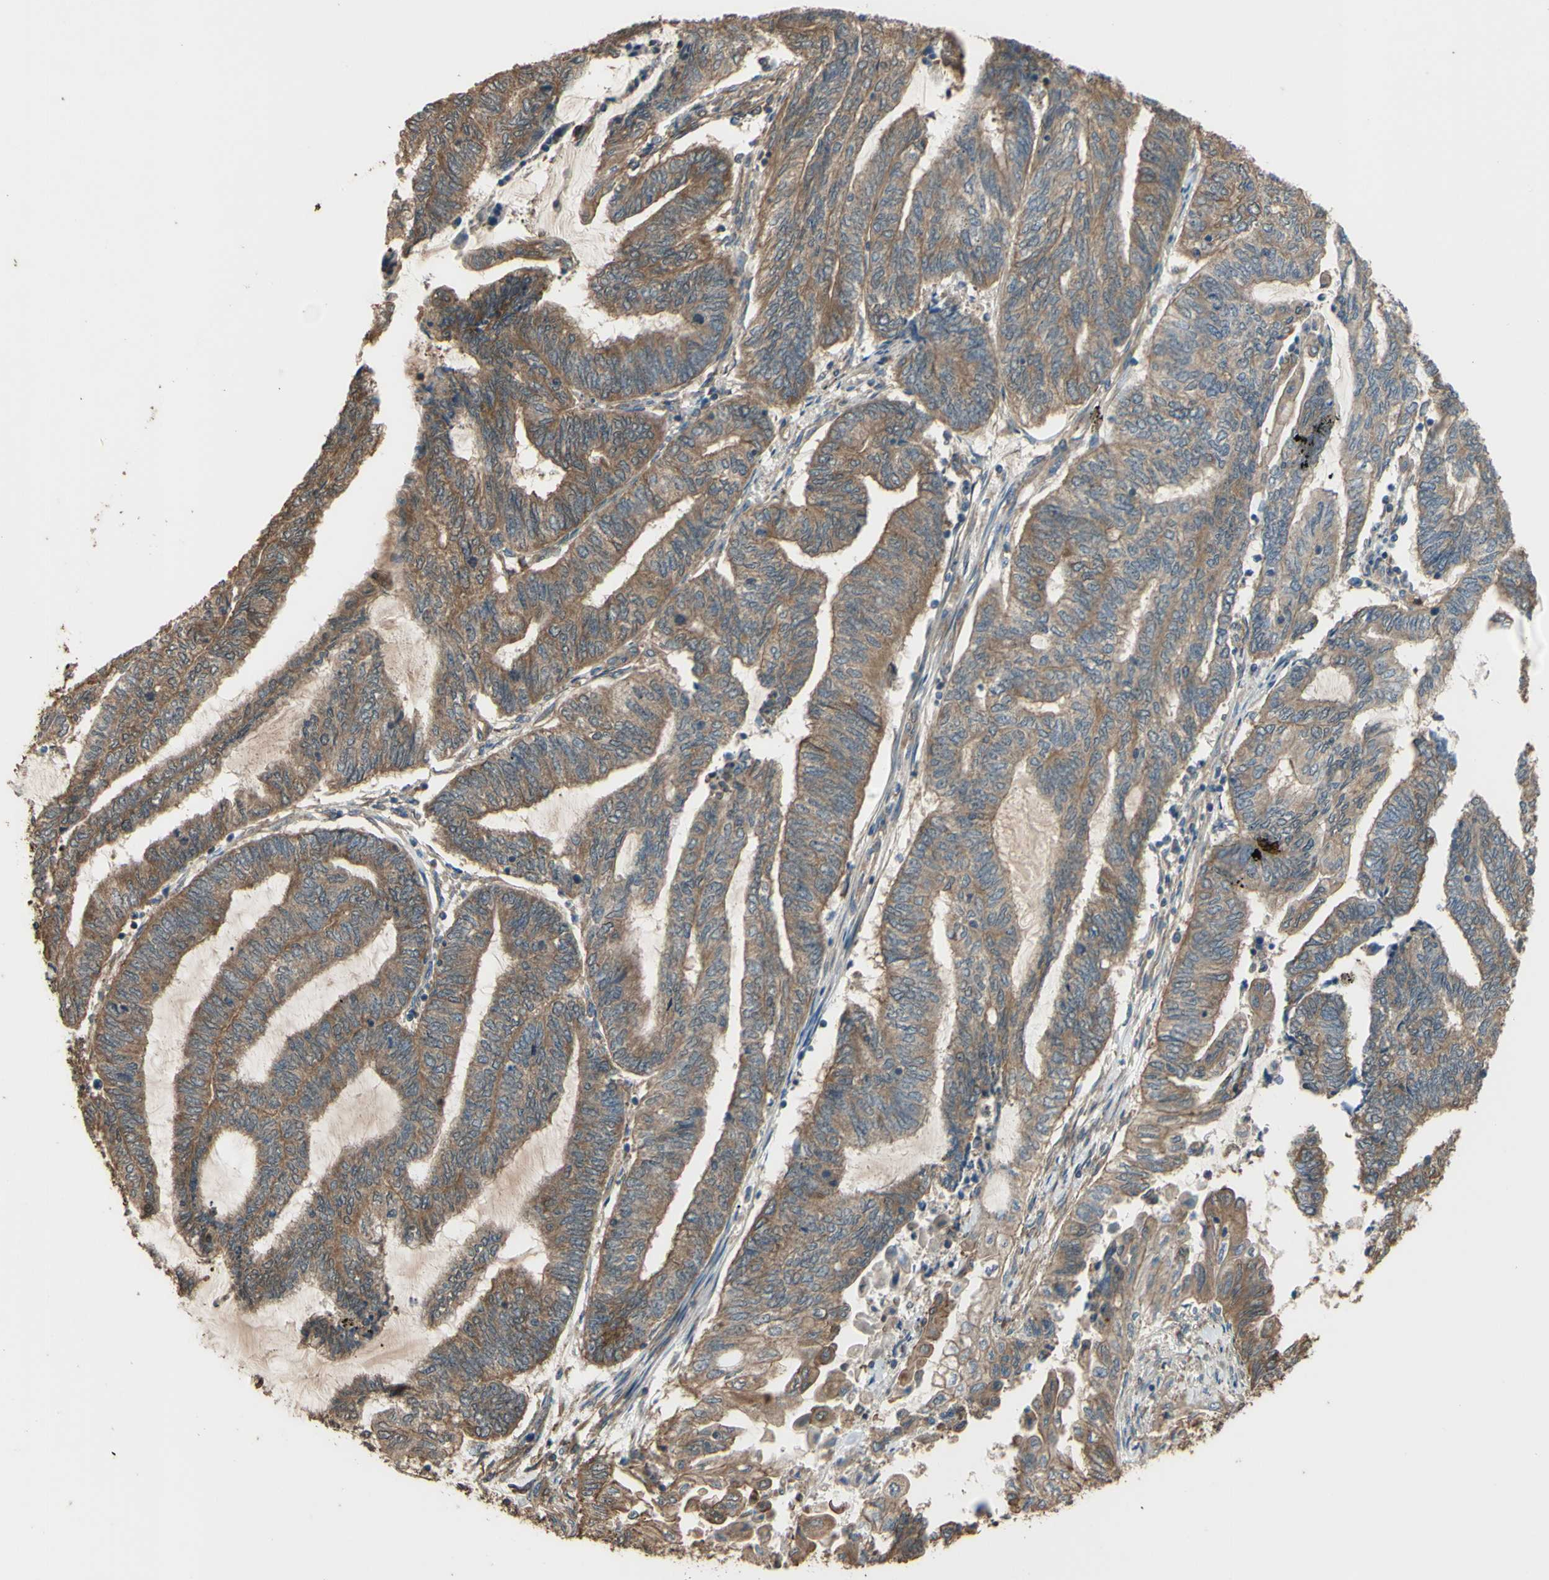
{"staining": {"intensity": "strong", "quantity": ">75%", "location": "cytoplasmic/membranous"}, "tissue": "endometrial cancer", "cell_type": "Tumor cells", "image_type": "cancer", "snomed": [{"axis": "morphology", "description": "Adenocarcinoma, NOS"}, {"axis": "topography", "description": "Uterus"}, {"axis": "topography", "description": "Endometrium"}], "caption": "Immunohistochemistry (DAB (3,3'-diaminobenzidine)) staining of human adenocarcinoma (endometrial) exhibits strong cytoplasmic/membranous protein expression in about >75% of tumor cells.", "gene": "CTTN", "patient": {"sex": "female", "age": 70}}